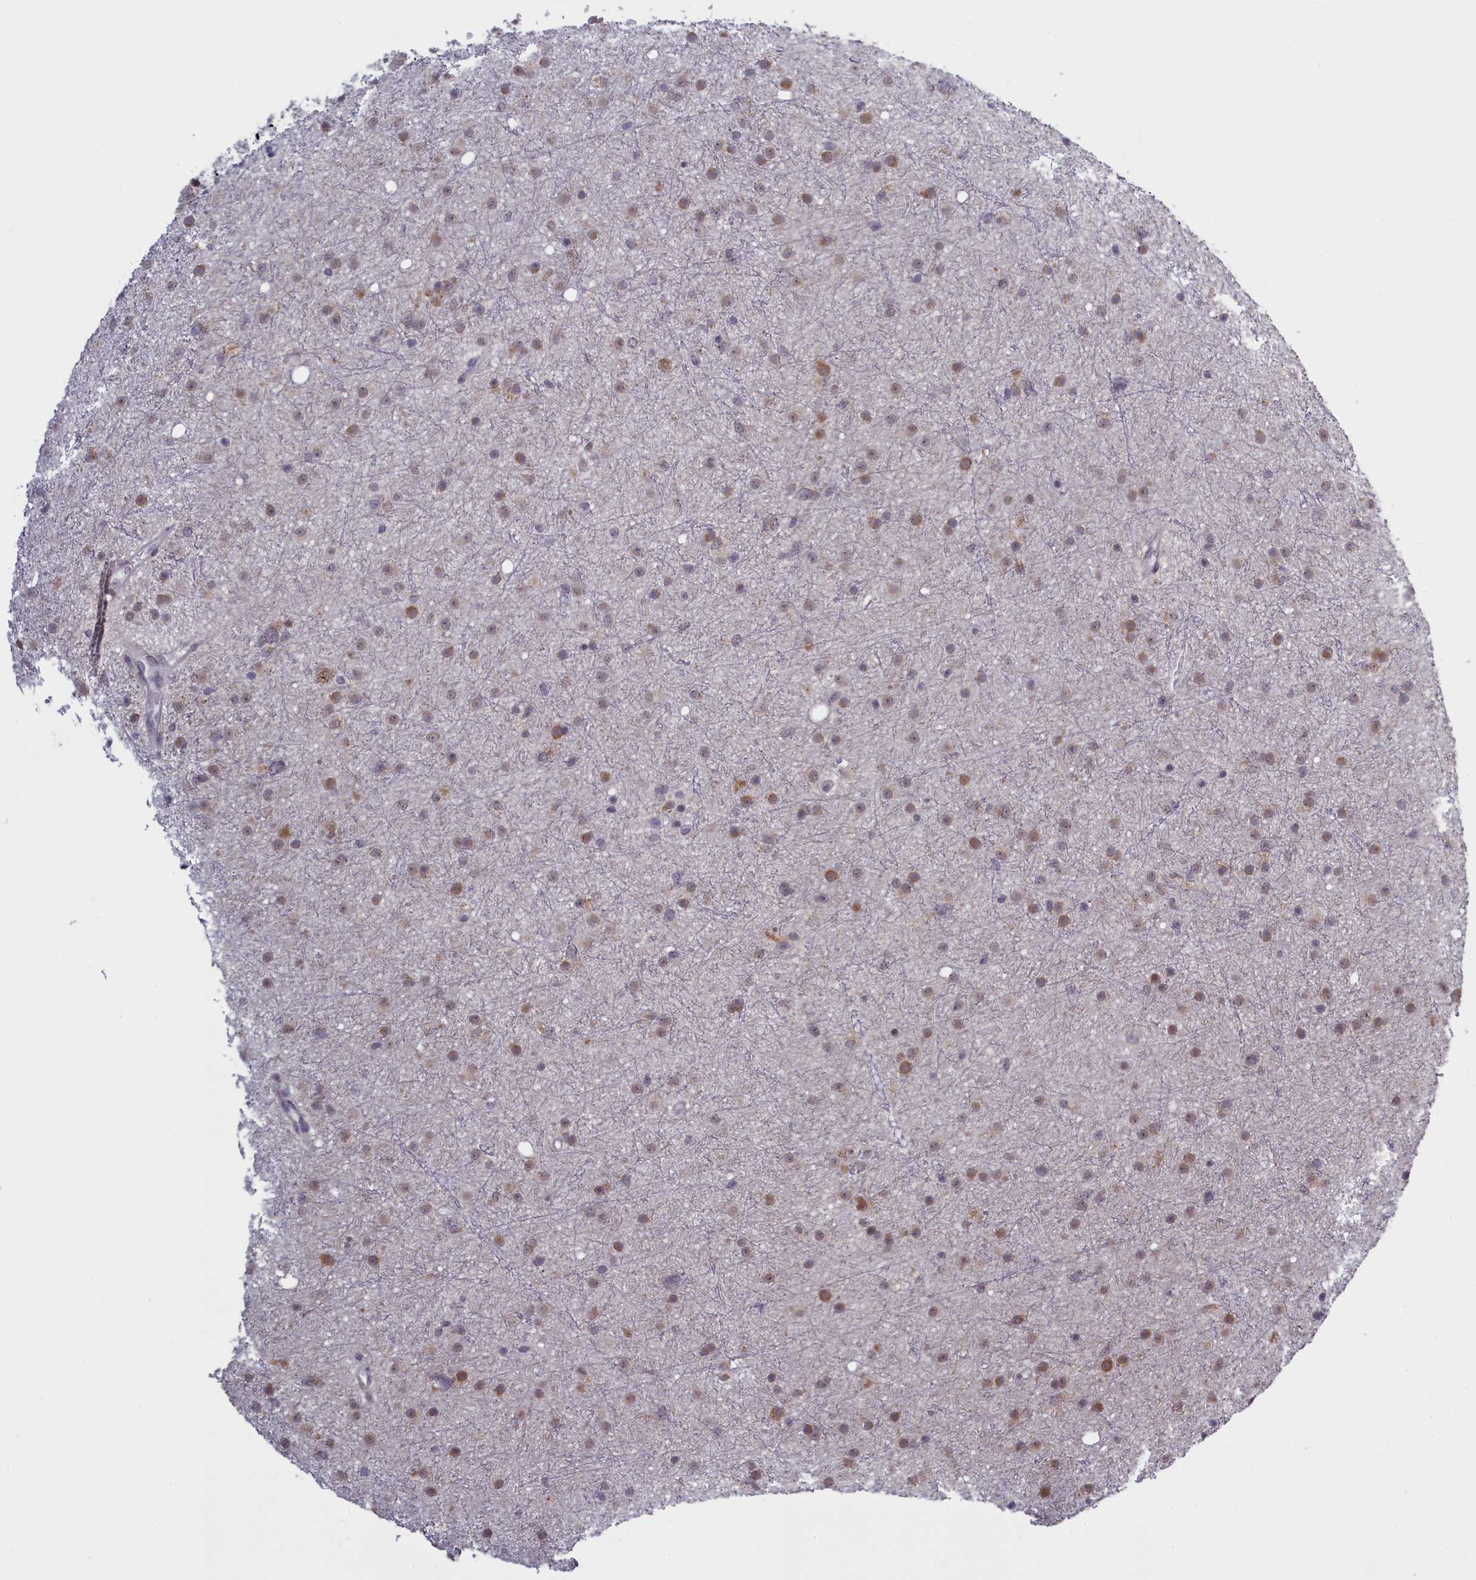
{"staining": {"intensity": "moderate", "quantity": "25%-75%", "location": "cytoplasmic/membranous"}, "tissue": "glioma", "cell_type": "Tumor cells", "image_type": "cancer", "snomed": [{"axis": "morphology", "description": "Glioma, malignant, Low grade"}, {"axis": "topography", "description": "Cerebral cortex"}], "caption": "Immunohistochemical staining of glioma reveals medium levels of moderate cytoplasmic/membranous staining in about 25%-75% of tumor cells.", "gene": "ATF7IP2", "patient": {"sex": "female", "age": 39}}